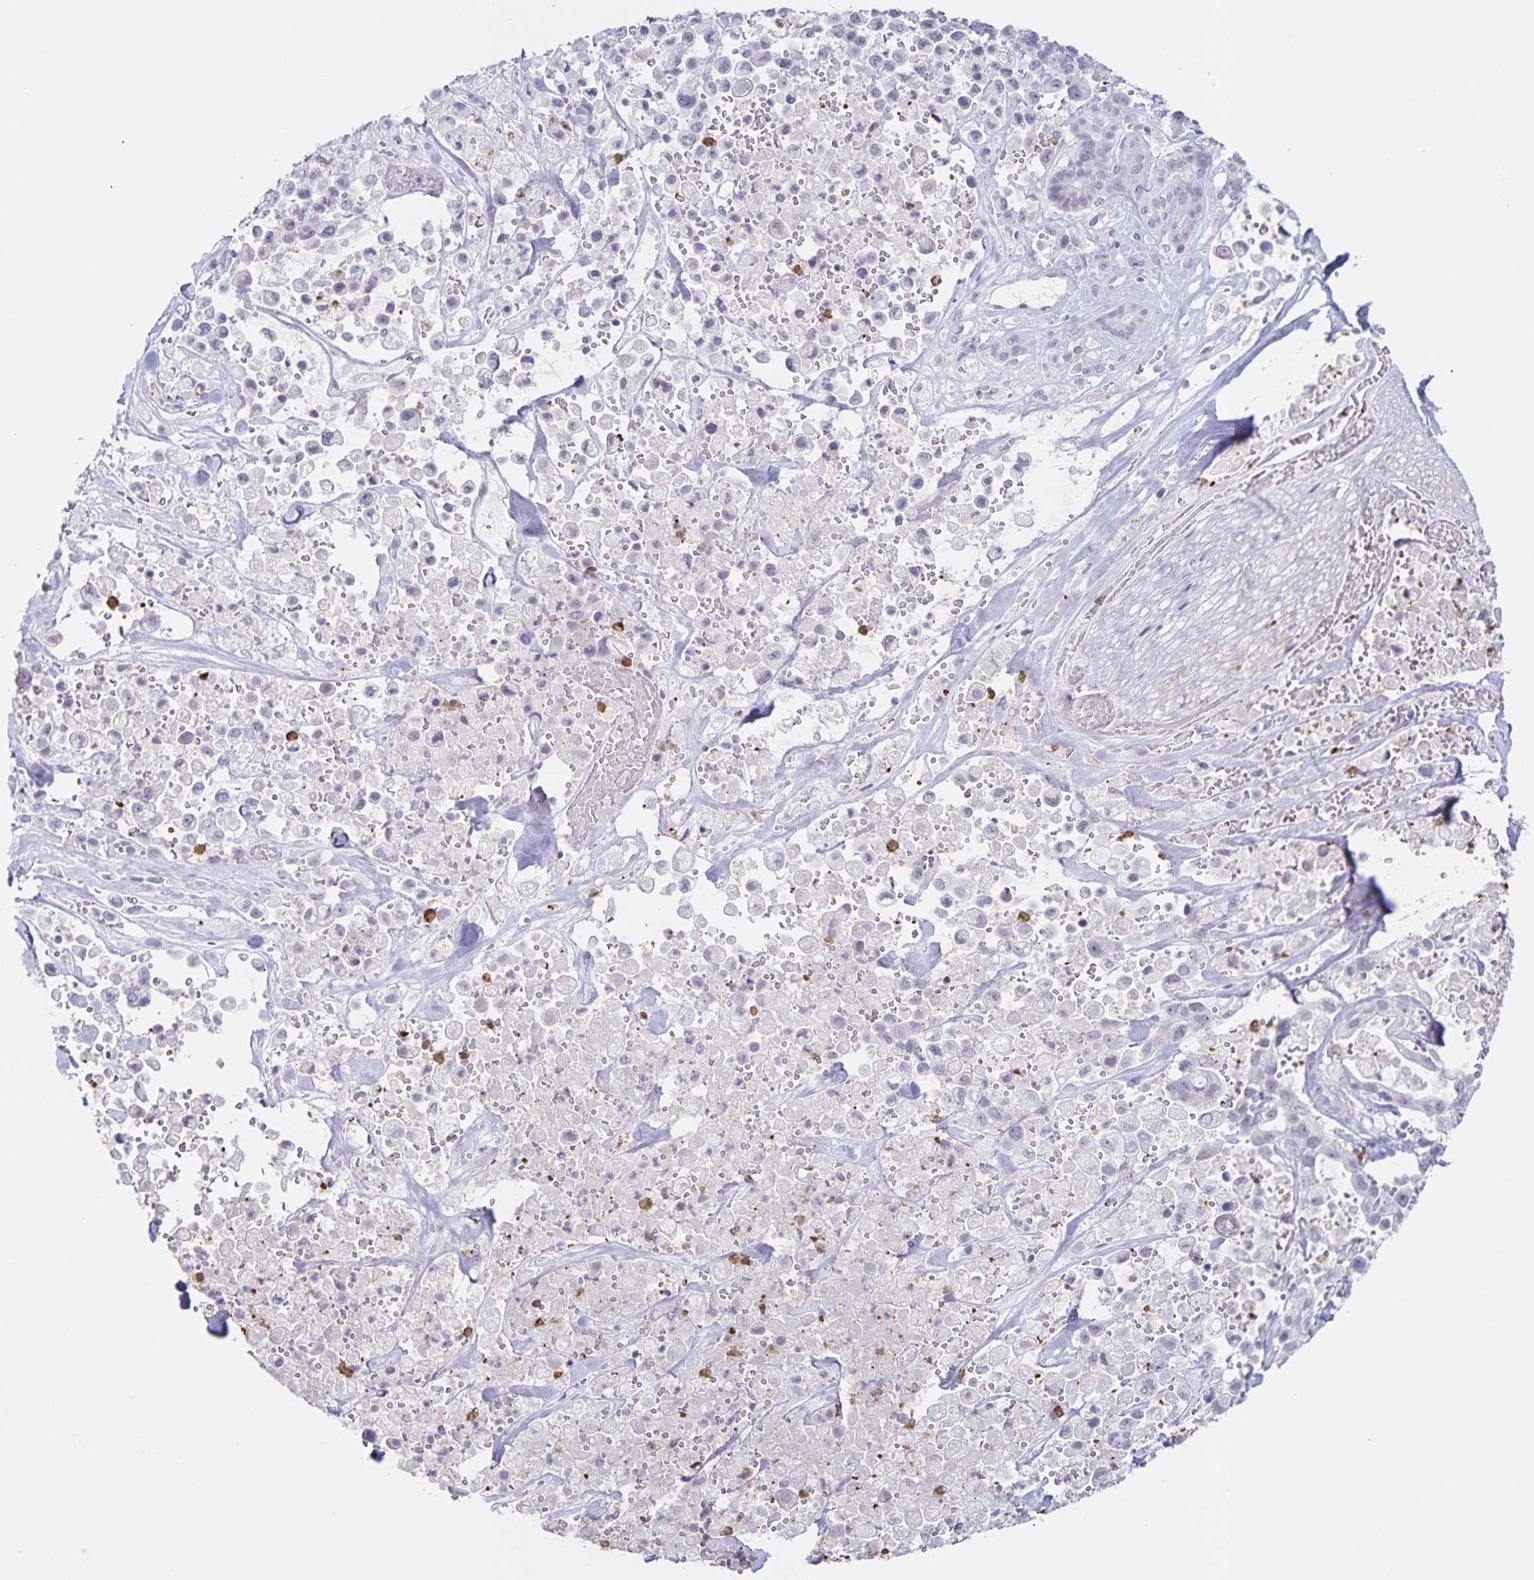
{"staining": {"intensity": "negative", "quantity": "none", "location": "none"}, "tissue": "pancreatic cancer", "cell_type": "Tumor cells", "image_type": "cancer", "snomed": [{"axis": "morphology", "description": "Adenocarcinoma, NOS"}, {"axis": "topography", "description": "Pancreas"}], "caption": "An immunohistochemistry histopathology image of pancreatic adenocarcinoma is shown. There is no staining in tumor cells of pancreatic adenocarcinoma.", "gene": "LCE6A", "patient": {"sex": "male", "age": 44}}